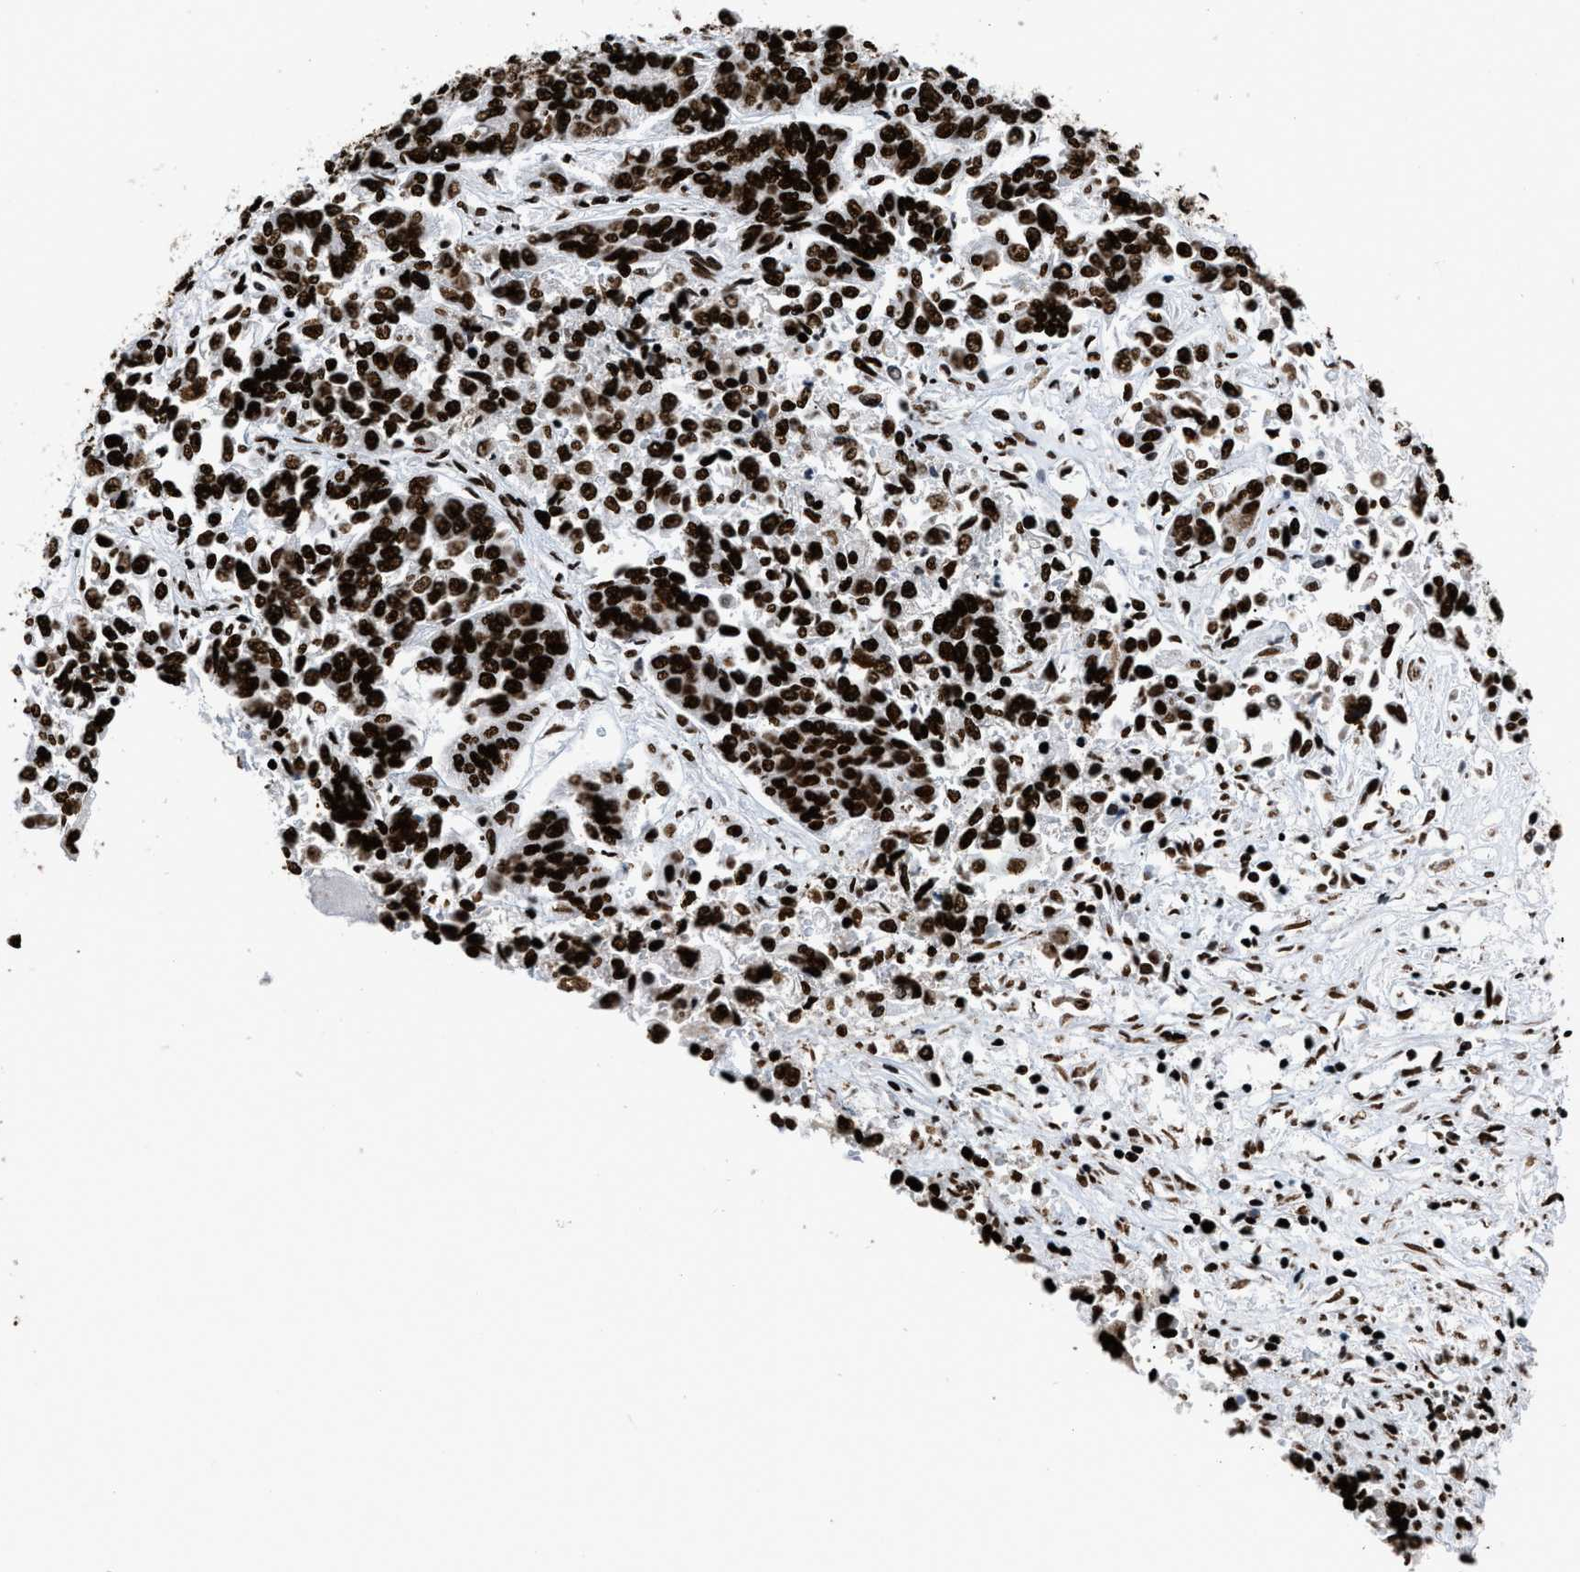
{"staining": {"intensity": "strong", "quantity": ">75%", "location": "nuclear"}, "tissue": "lung cancer", "cell_type": "Tumor cells", "image_type": "cancer", "snomed": [{"axis": "morphology", "description": "Adenocarcinoma, NOS"}, {"axis": "topography", "description": "Lung"}], "caption": "A brown stain labels strong nuclear staining of a protein in human lung cancer (adenocarcinoma) tumor cells. The staining was performed using DAB to visualize the protein expression in brown, while the nuclei were stained in blue with hematoxylin (Magnification: 20x).", "gene": "HNRNPM", "patient": {"sex": "male", "age": 84}}